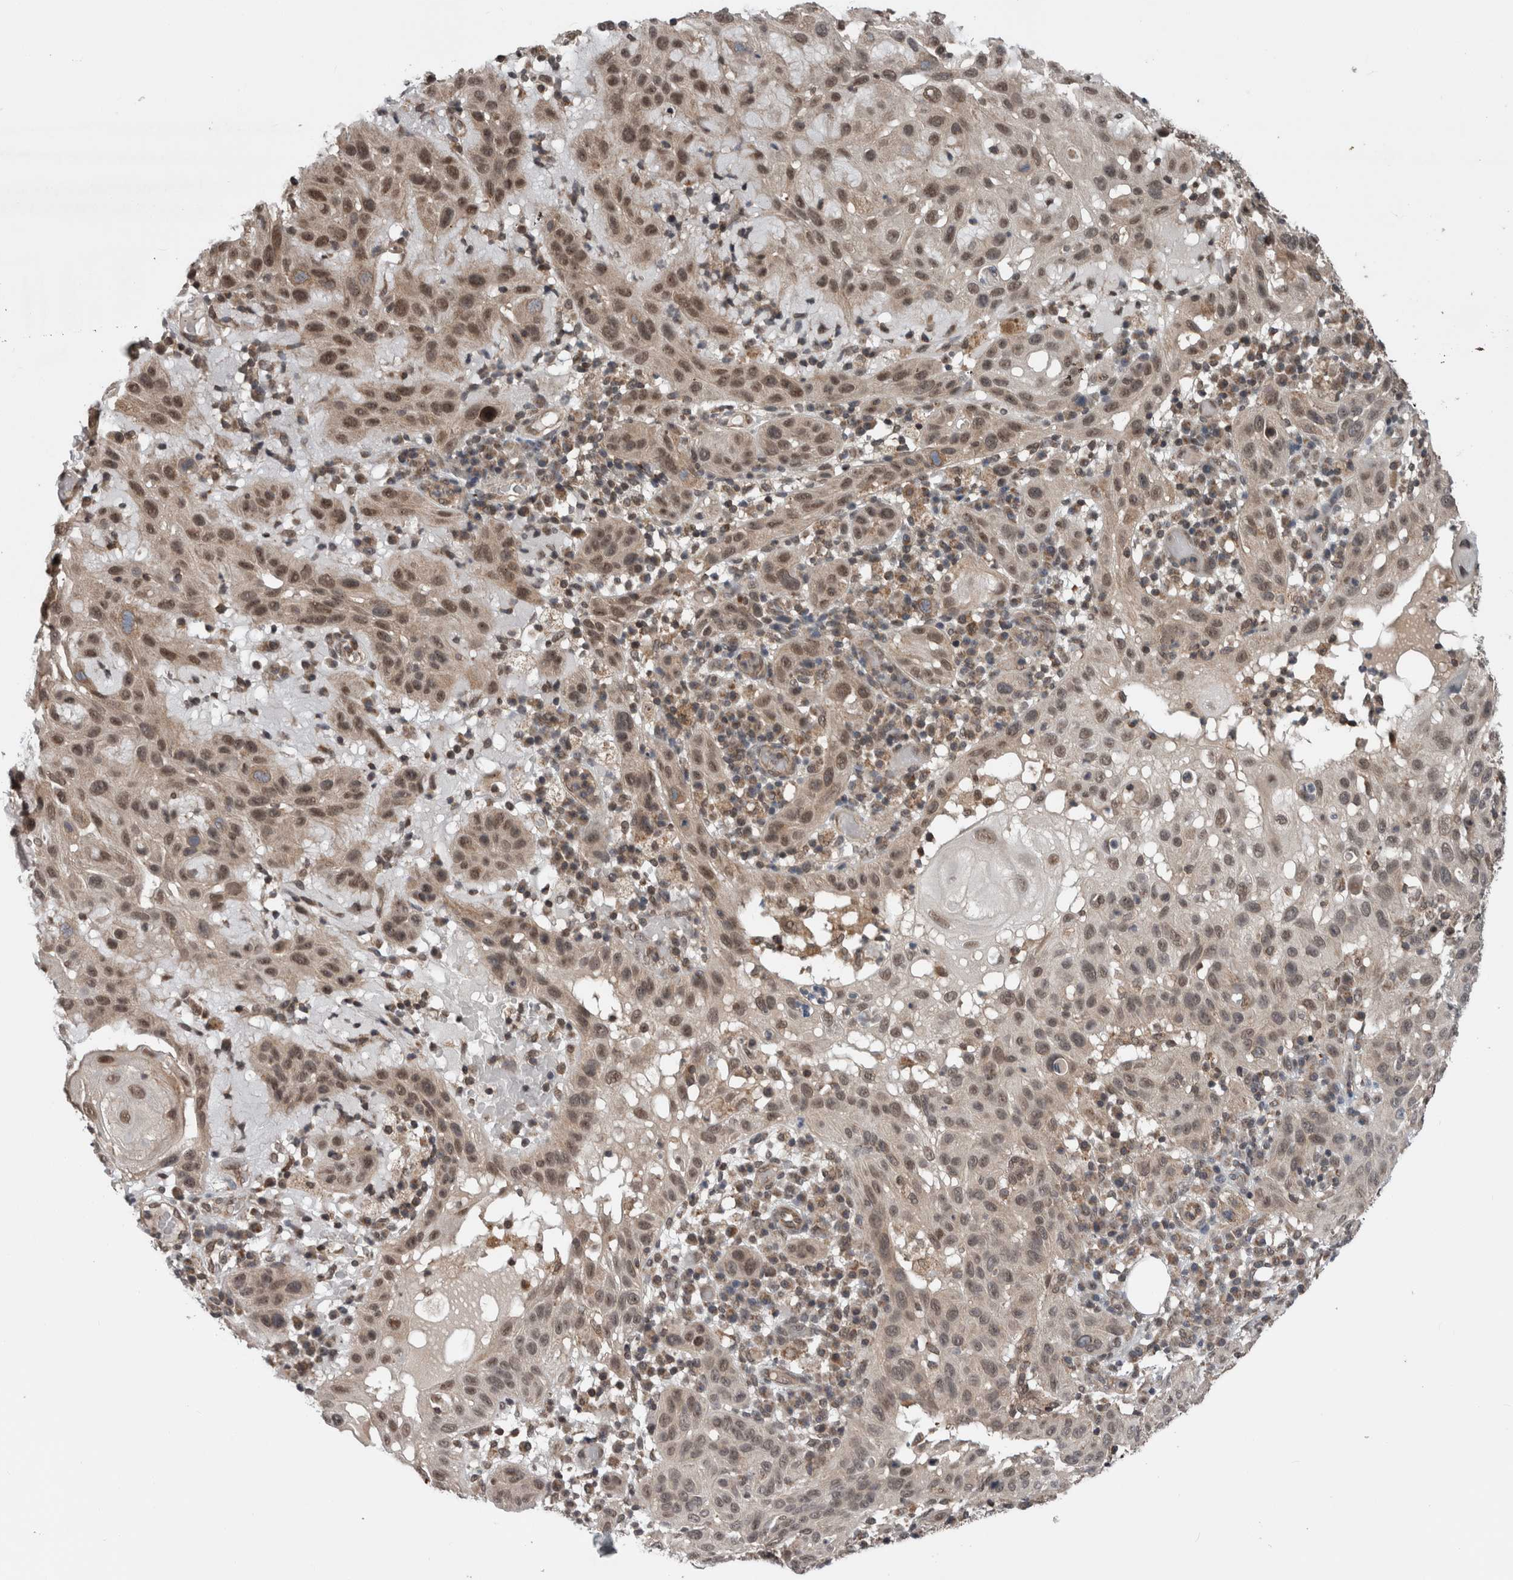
{"staining": {"intensity": "moderate", "quantity": ">75%", "location": "nuclear"}, "tissue": "skin cancer", "cell_type": "Tumor cells", "image_type": "cancer", "snomed": [{"axis": "morphology", "description": "Normal tissue, NOS"}, {"axis": "morphology", "description": "Squamous cell carcinoma, NOS"}, {"axis": "topography", "description": "Skin"}], "caption": "IHC staining of skin squamous cell carcinoma, which shows medium levels of moderate nuclear staining in about >75% of tumor cells indicating moderate nuclear protein positivity. The staining was performed using DAB (brown) for protein detection and nuclei were counterstained in hematoxylin (blue).", "gene": "ENY2", "patient": {"sex": "female", "age": 96}}